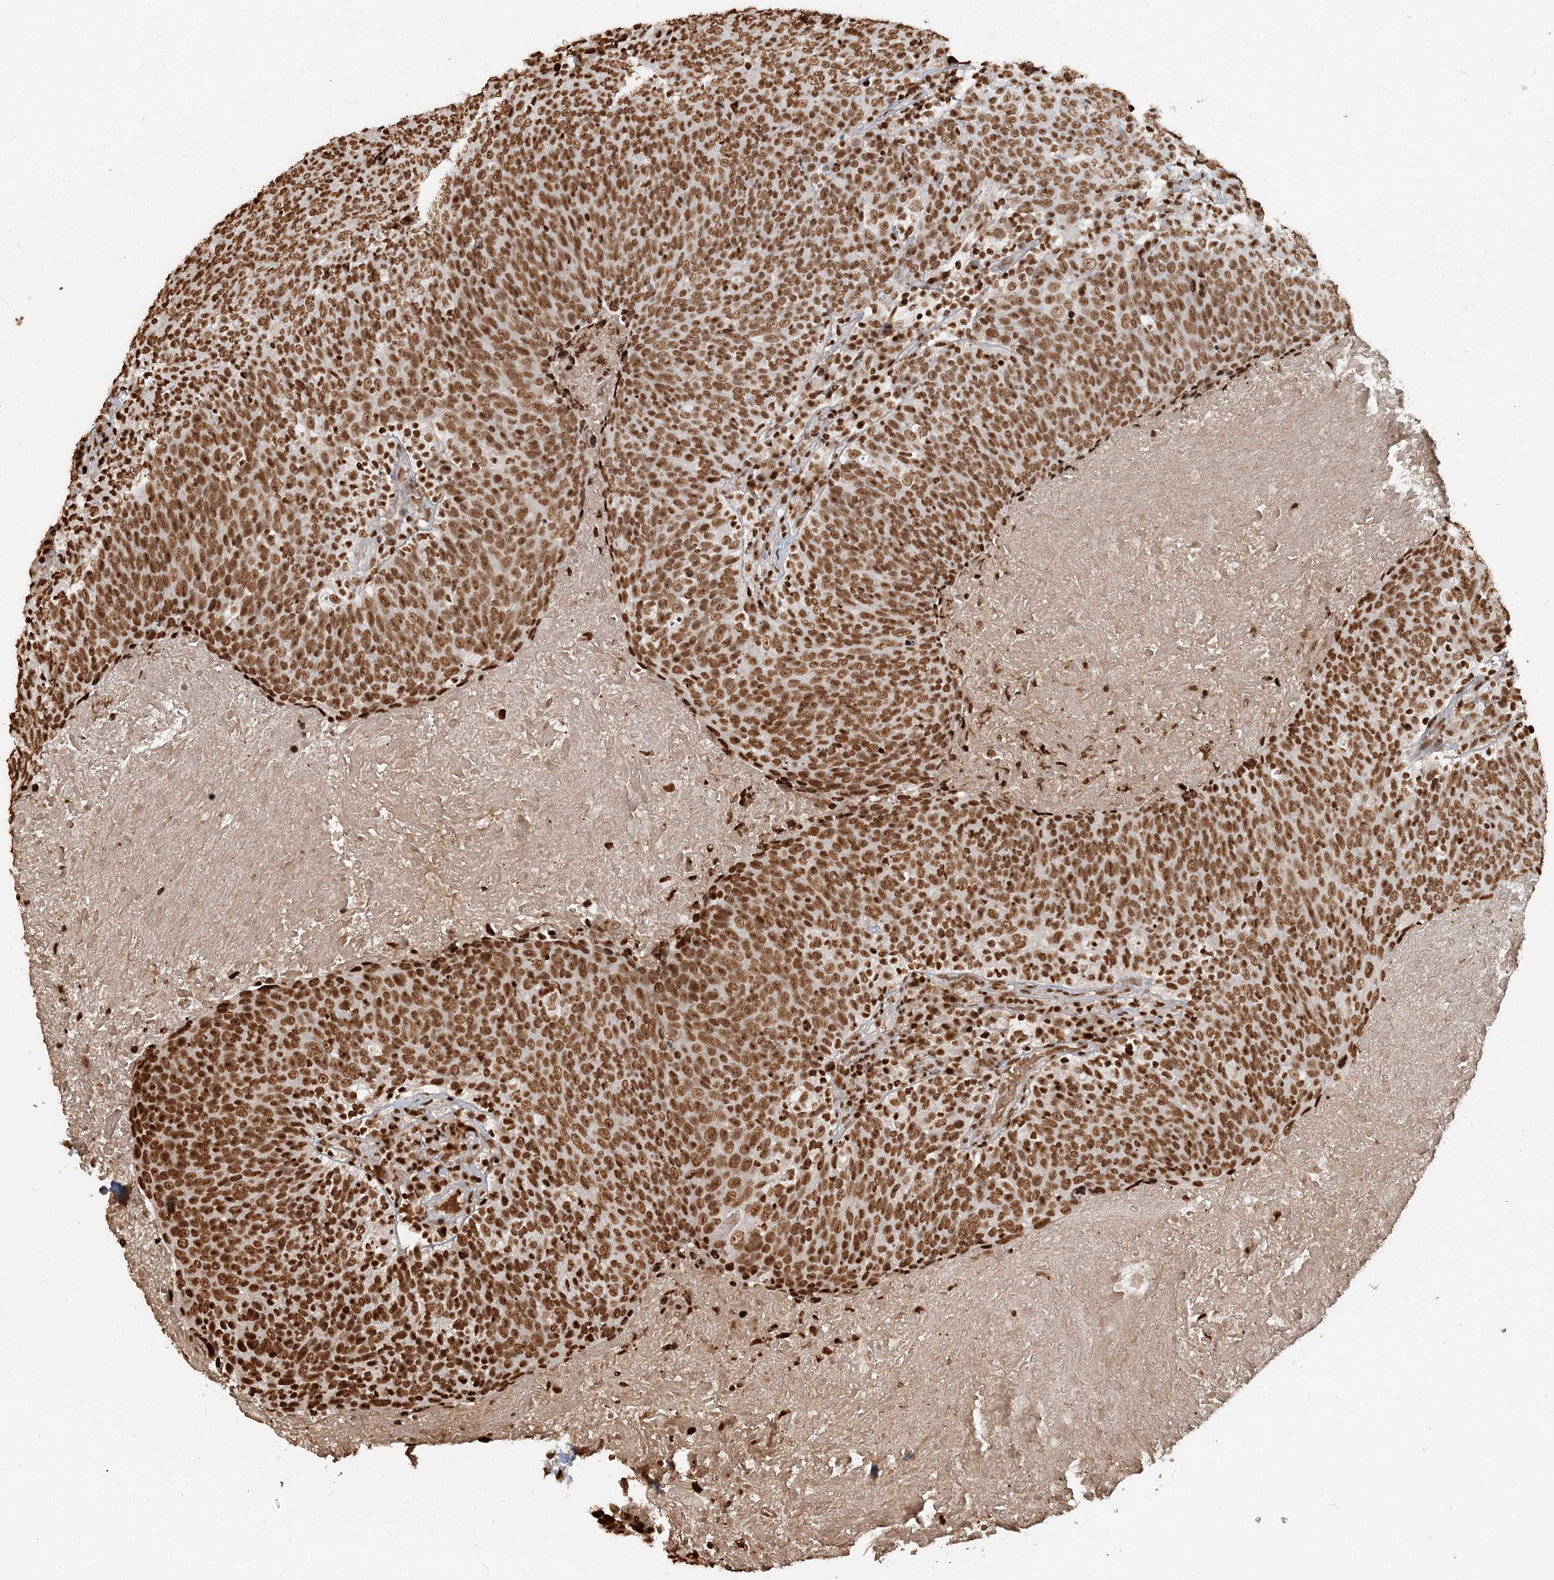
{"staining": {"intensity": "moderate", "quantity": ">75%", "location": "nuclear"}, "tissue": "head and neck cancer", "cell_type": "Tumor cells", "image_type": "cancer", "snomed": [{"axis": "morphology", "description": "Squamous cell carcinoma, NOS"}, {"axis": "morphology", "description": "Squamous cell carcinoma, metastatic, NOS"}, {"axis": "topography", "description": "Lymph node"}, {"axis": "topography", "description": "Head-Neck"}], "caption": "The micrograph shows a brown stain indicating the presence of a protein in the nuclear of tumor cells in metastatic squamous cell carcinoma (head and neck).", "gene": "H3-3B", "patient": {"sex": "male", "age": 62}}